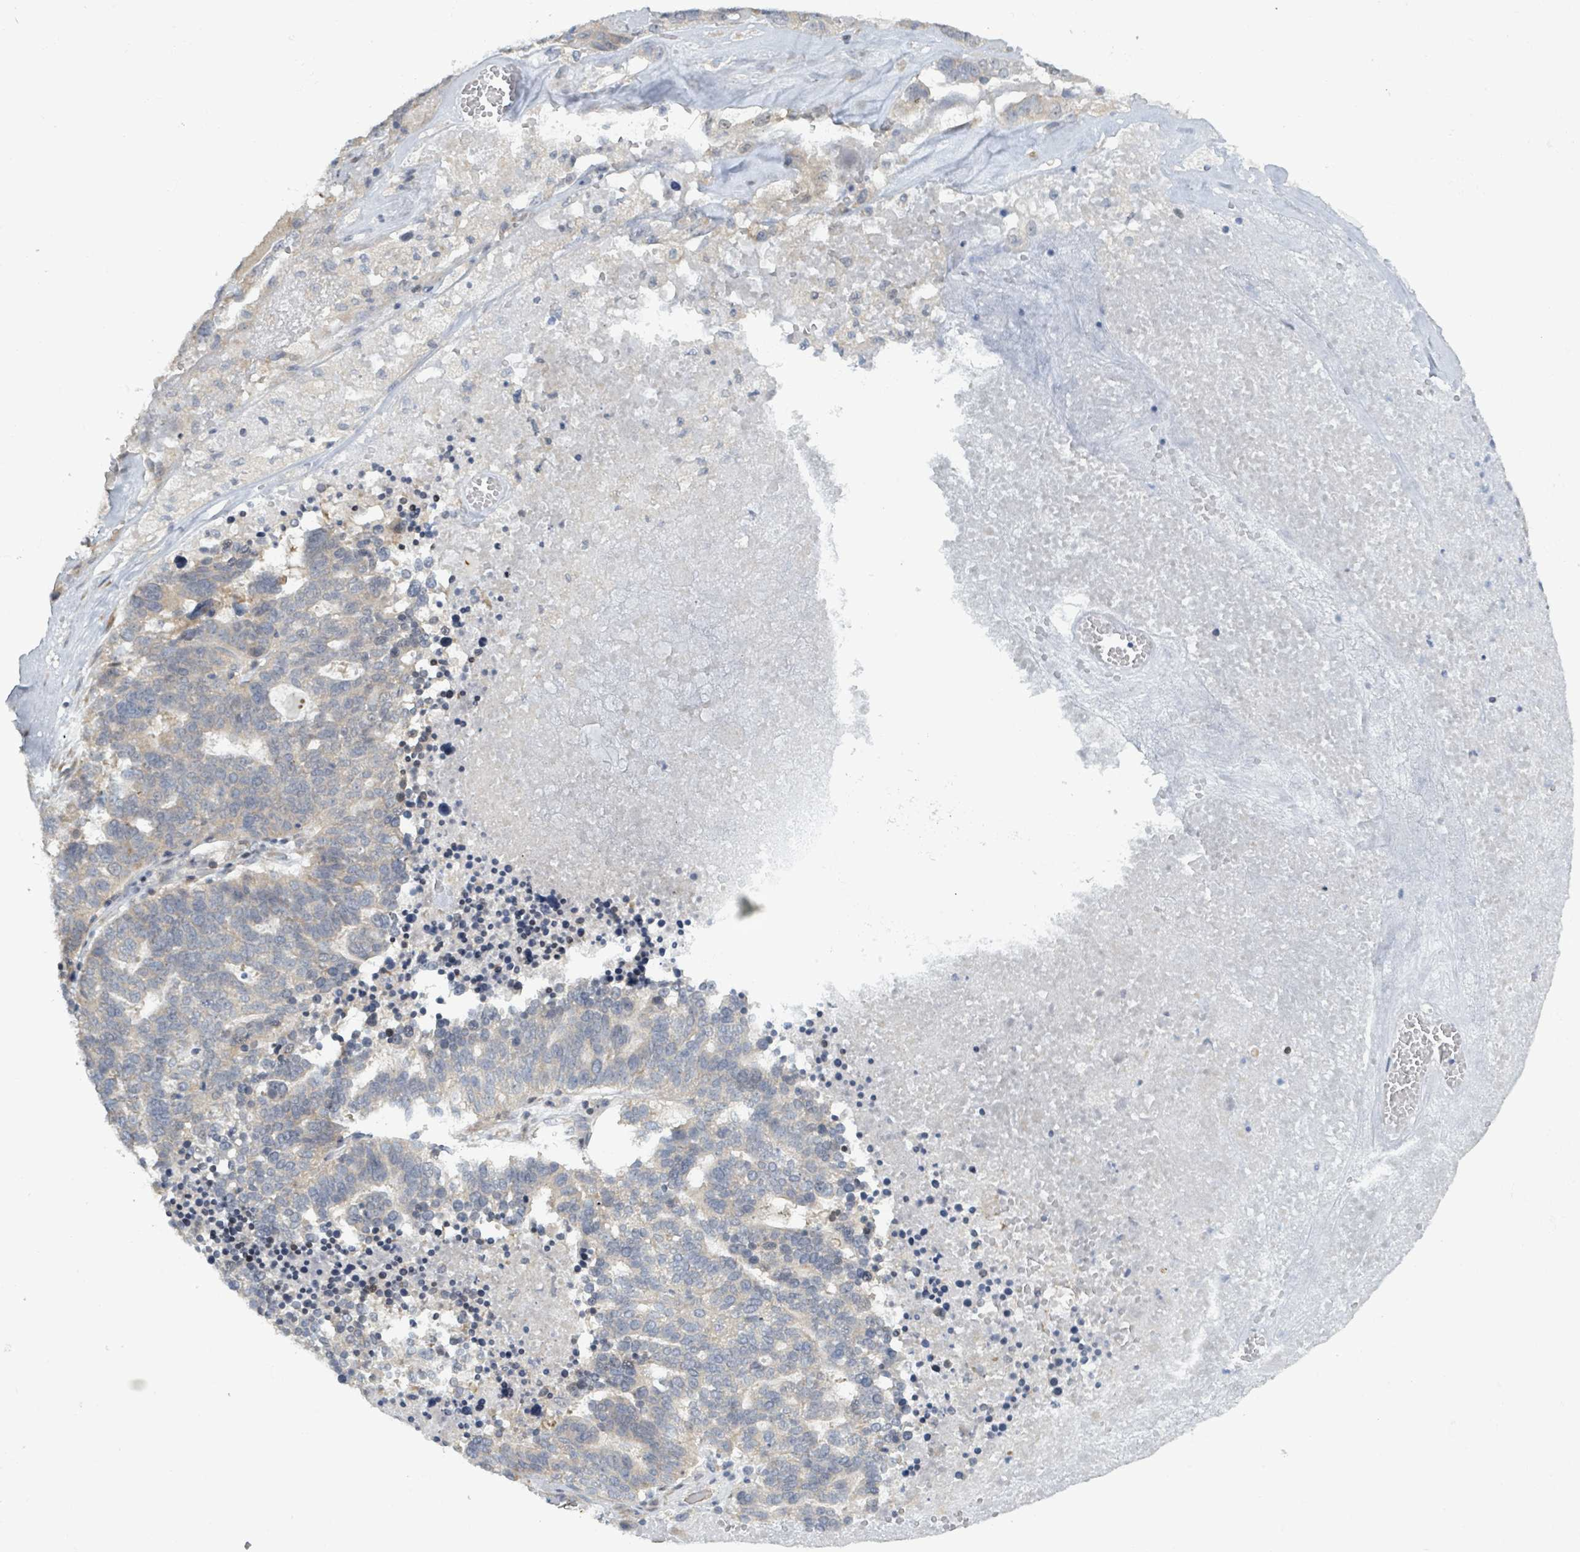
{"staining": {"intensity": "weak", "quantity": "<25%", "location": "cytoplasmic/membranous"}, "tissue": "ovarian cancer", "cell_type": "Tumor cells", "image_type": "cancer", "snomed": [{"axis": "morphology", "description": "Cystadenocarcinoma, serous, NOS"}, {"axis": "topography", "description": "Ovary"}], "caption": "Tumor cells show no significant staining in serous cystadenocarcinoma (ovarian).", "gene": "RPL32", "patient": {"sex": "female", "age": 59}}